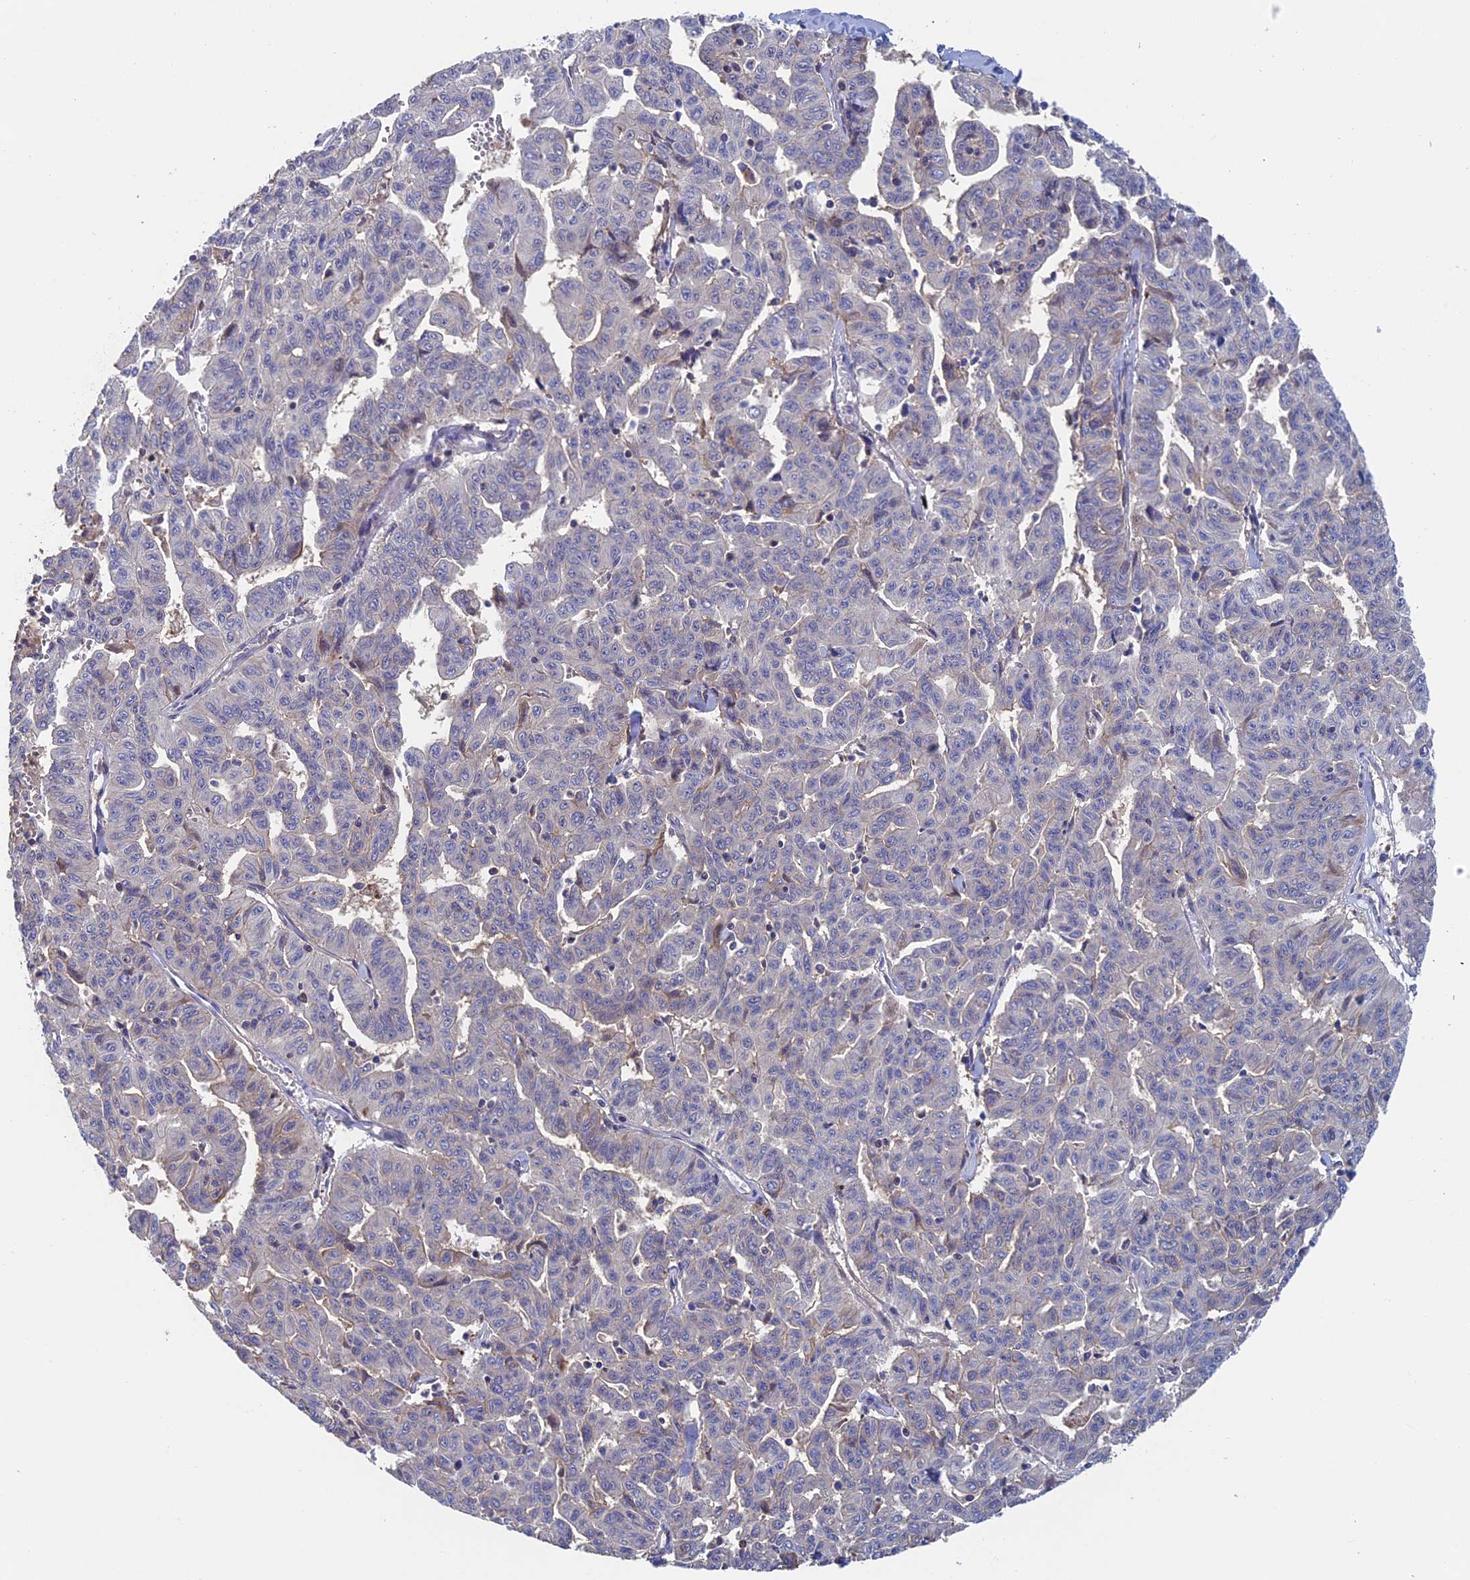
{"staining": {"intensity": "negative", "quantity": "none", "location": "none"}, "tissue": "liver cancer", "cell_type": "Tumor cells", "image_type": "cancer", "snomed": [{"axis": "morphology", "description": "Cholangiocarcinoma"}, {"axis": "topography", "description": "Liver"}], "caption": "Immunohistochemistry (IHC) of liver cancer (cholangiocarcinoma) exhibits no expression in tumor cells.", "gene": "LCMT1", "patient": {"sex": "female", "age": 77}}